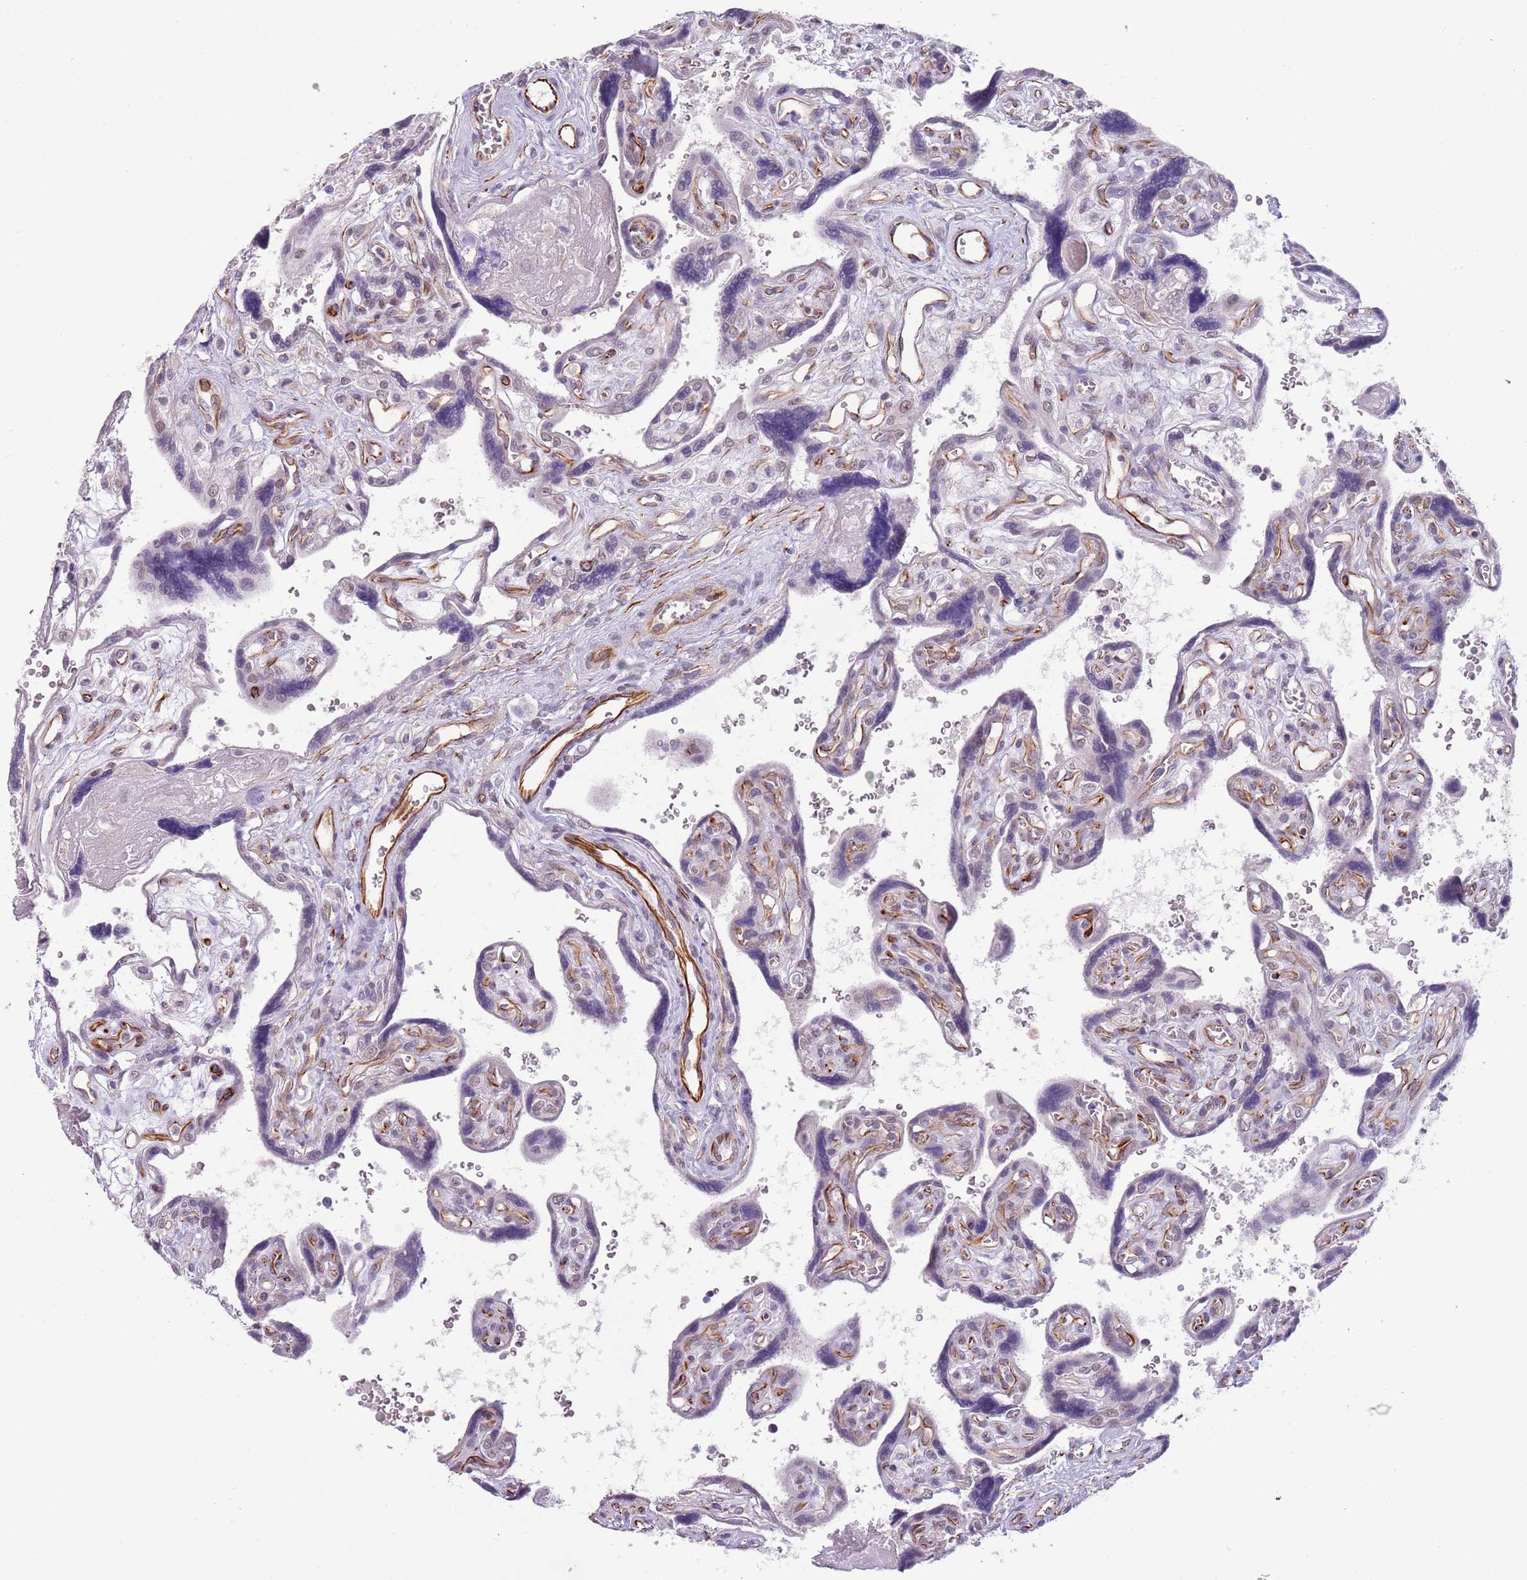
{"staining": {"intensity": "negative", "quantity": "none", "location": "none"}, "tissue": "placenta", "cell_type": "Trophoblastic cells", "image_type": "normal", "snomed": [{"axis": "morphology", "description": "Normal tissue, NOS"}, {"axis": "topography", "description": "Placenta"}], "caption": "DAB immunohistochemical staining of benign placenta reveals no significant staining in trophoblastic cells. The staining is performed using DAB (3,3'-diaminobenzidine) brown chromogen with nuclei counter-stained in using hematoxylin.", "gene": "ENSG00000271254", "patient": {"sex": "female", "age": 39}}